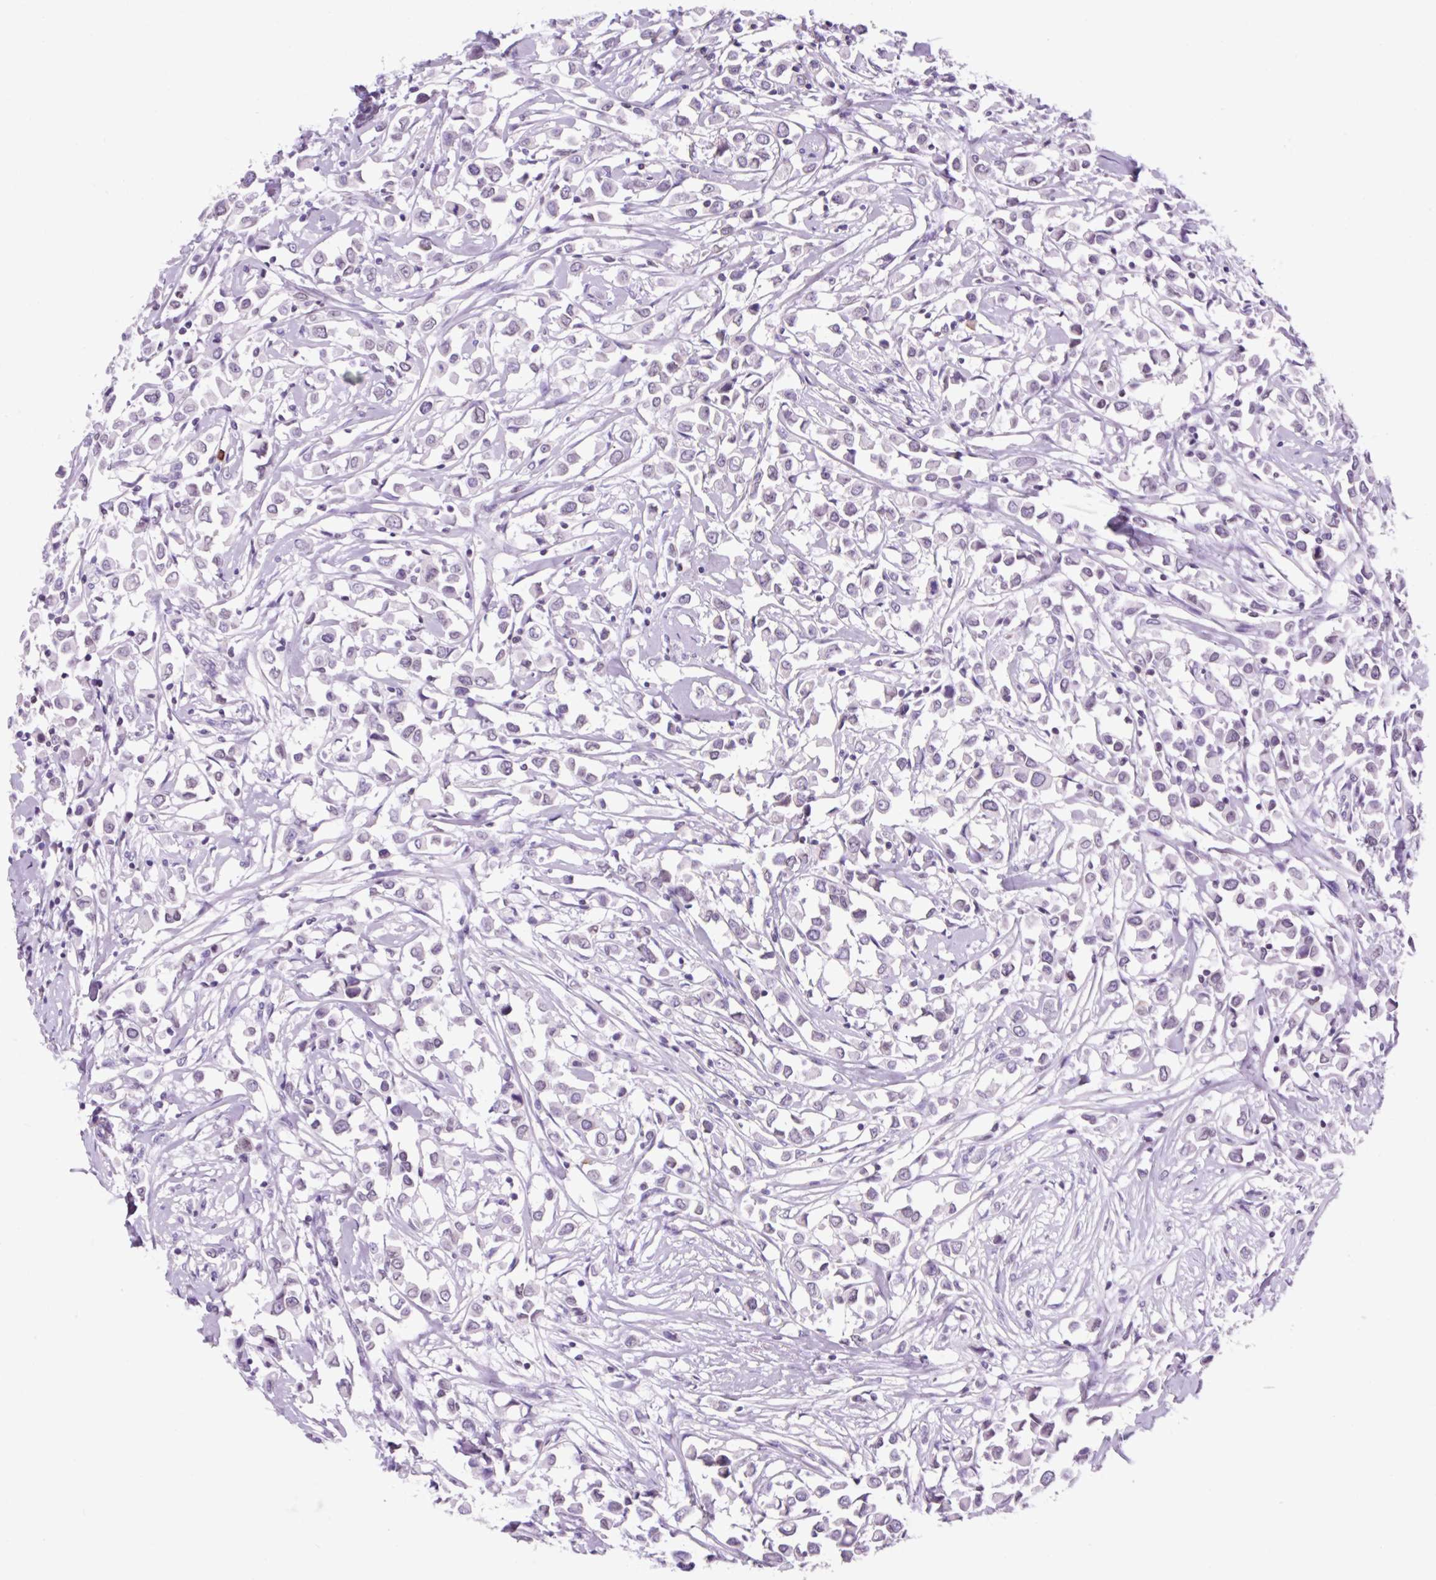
{"staining": {"intensity": "weak", "quantity": "<25%", "location": "nuclear"}, "tissue": "breast cancer", "cell_type": "Tumor cells", "image_type": "cancer", "snomed": [{"axis": "morphology", "description": "Duct carcinoma"}, {"axis": "topography", "description": "Breast"}], "caption": "Tumor cells show no significant protein staining in breast cancer. Brightfield microscopy of IHC stained with DAB (brown) and hematoxylin (blue), captured at high magnification.", "gene": "VPREB1", "patient": {"sex": "female", "age": 61}}